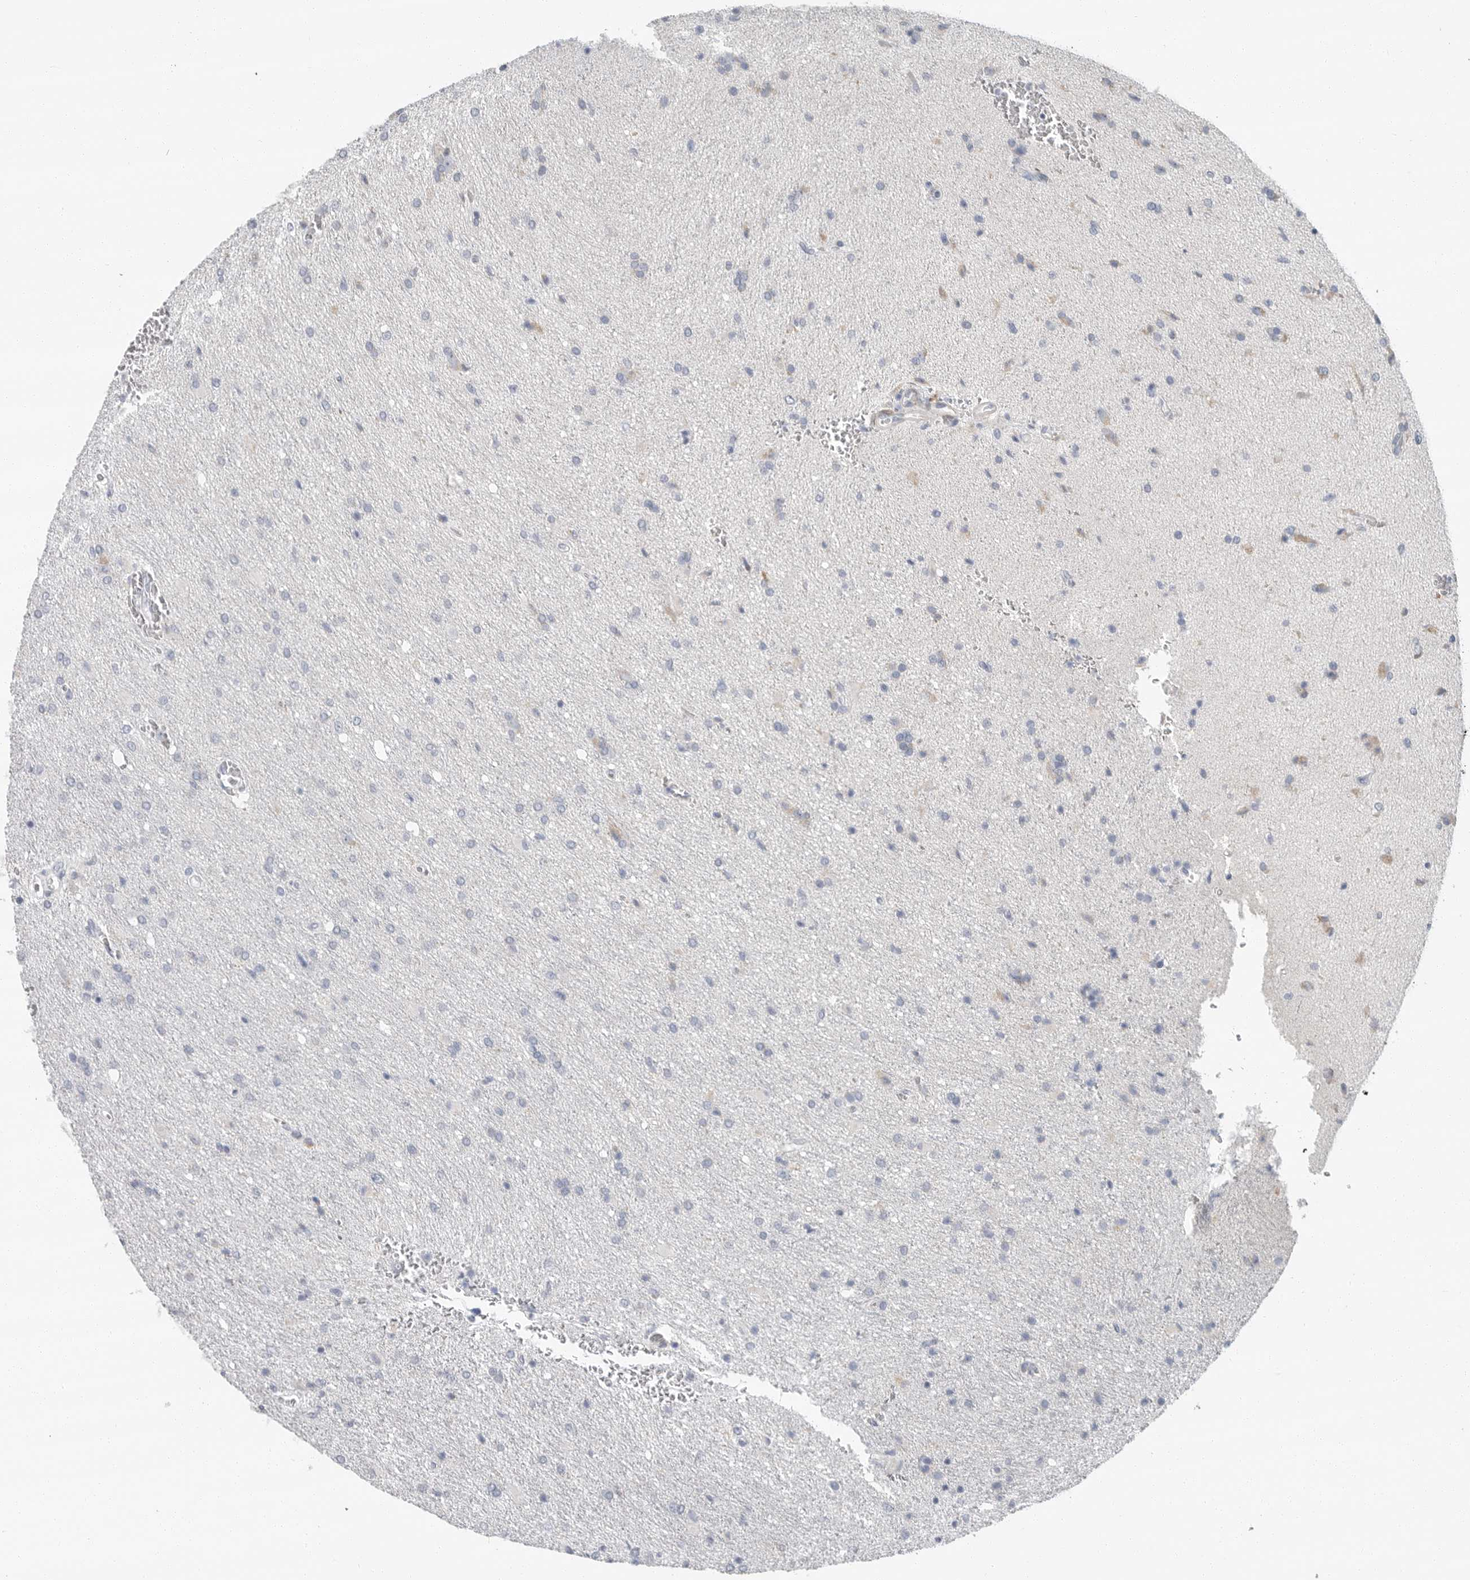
{"staining": {"intensity": "negative", "quantity": "none", "location": "none"}, "tissue": "glioma", "cell_type": "Tumor cells", "image_type": "cancer", "snomed": [{"axis": "morphology", "description": "Glioma, malignant, High grade"}, {"axis": "topography", "description": "Brain"}], "caption": "This micrograph is of glioma stained with immunohistochemistry (IHC) to label a protein in brown with the nuclei are counter-stained blue. There is no positivity in tumor cells.", "gene": "PLN", "patient": {"sex": "female", "age": 57}}